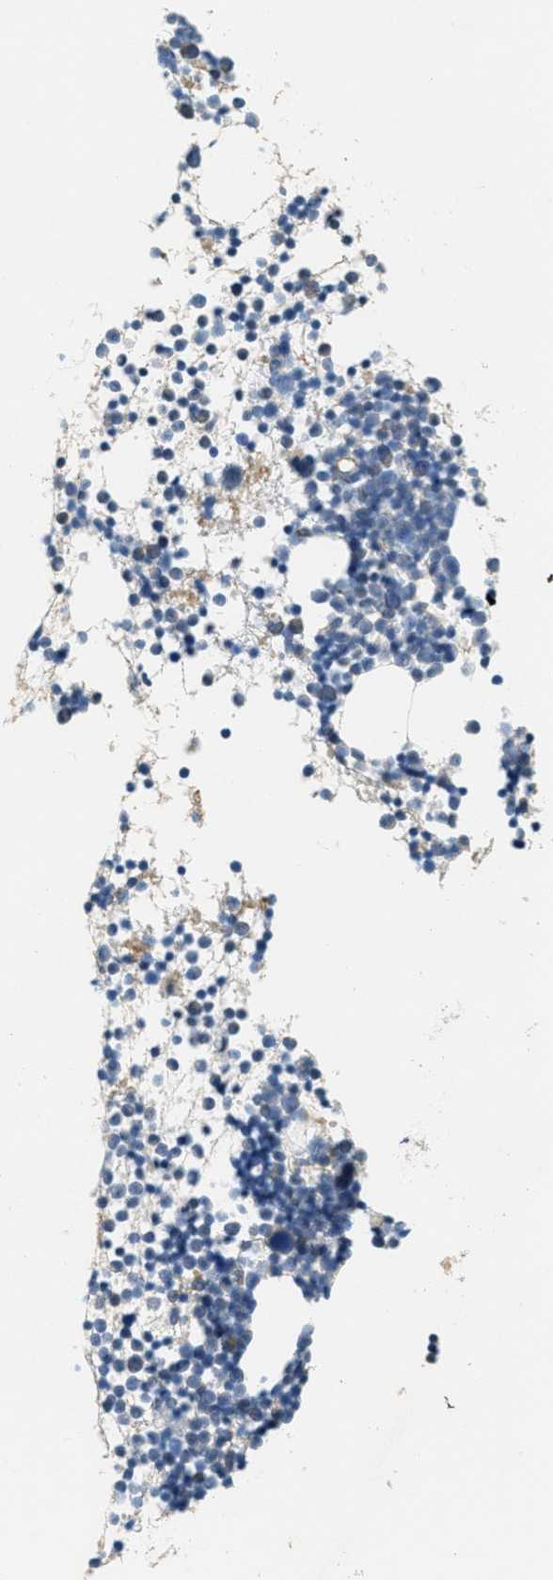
{"staining": {"intensity": "weak", "quantity": "<25%", "location": "cytoplasmic/membranous"}, "tissue": "bone marrow", "cell_type": "Hematopoietic cells", "image_type": "normal", "snomed": [{"axis": "morphology", "description": "Normal tissue, NOS"}, {"axis": "morphology", "description": "Inflammation, NOS"}, {"axis": "topography", "description": "Bone marrow"}], "caption": "Bone marrow was stained to show a protein in brown. There is no significant expression in hematopoietic cells. (DAB (3,3'-diaminobenzidine) IHC with hematoxylin counter stain).", "gene": "ADCY5", "patient": {"sex": "female", "age": 29}}